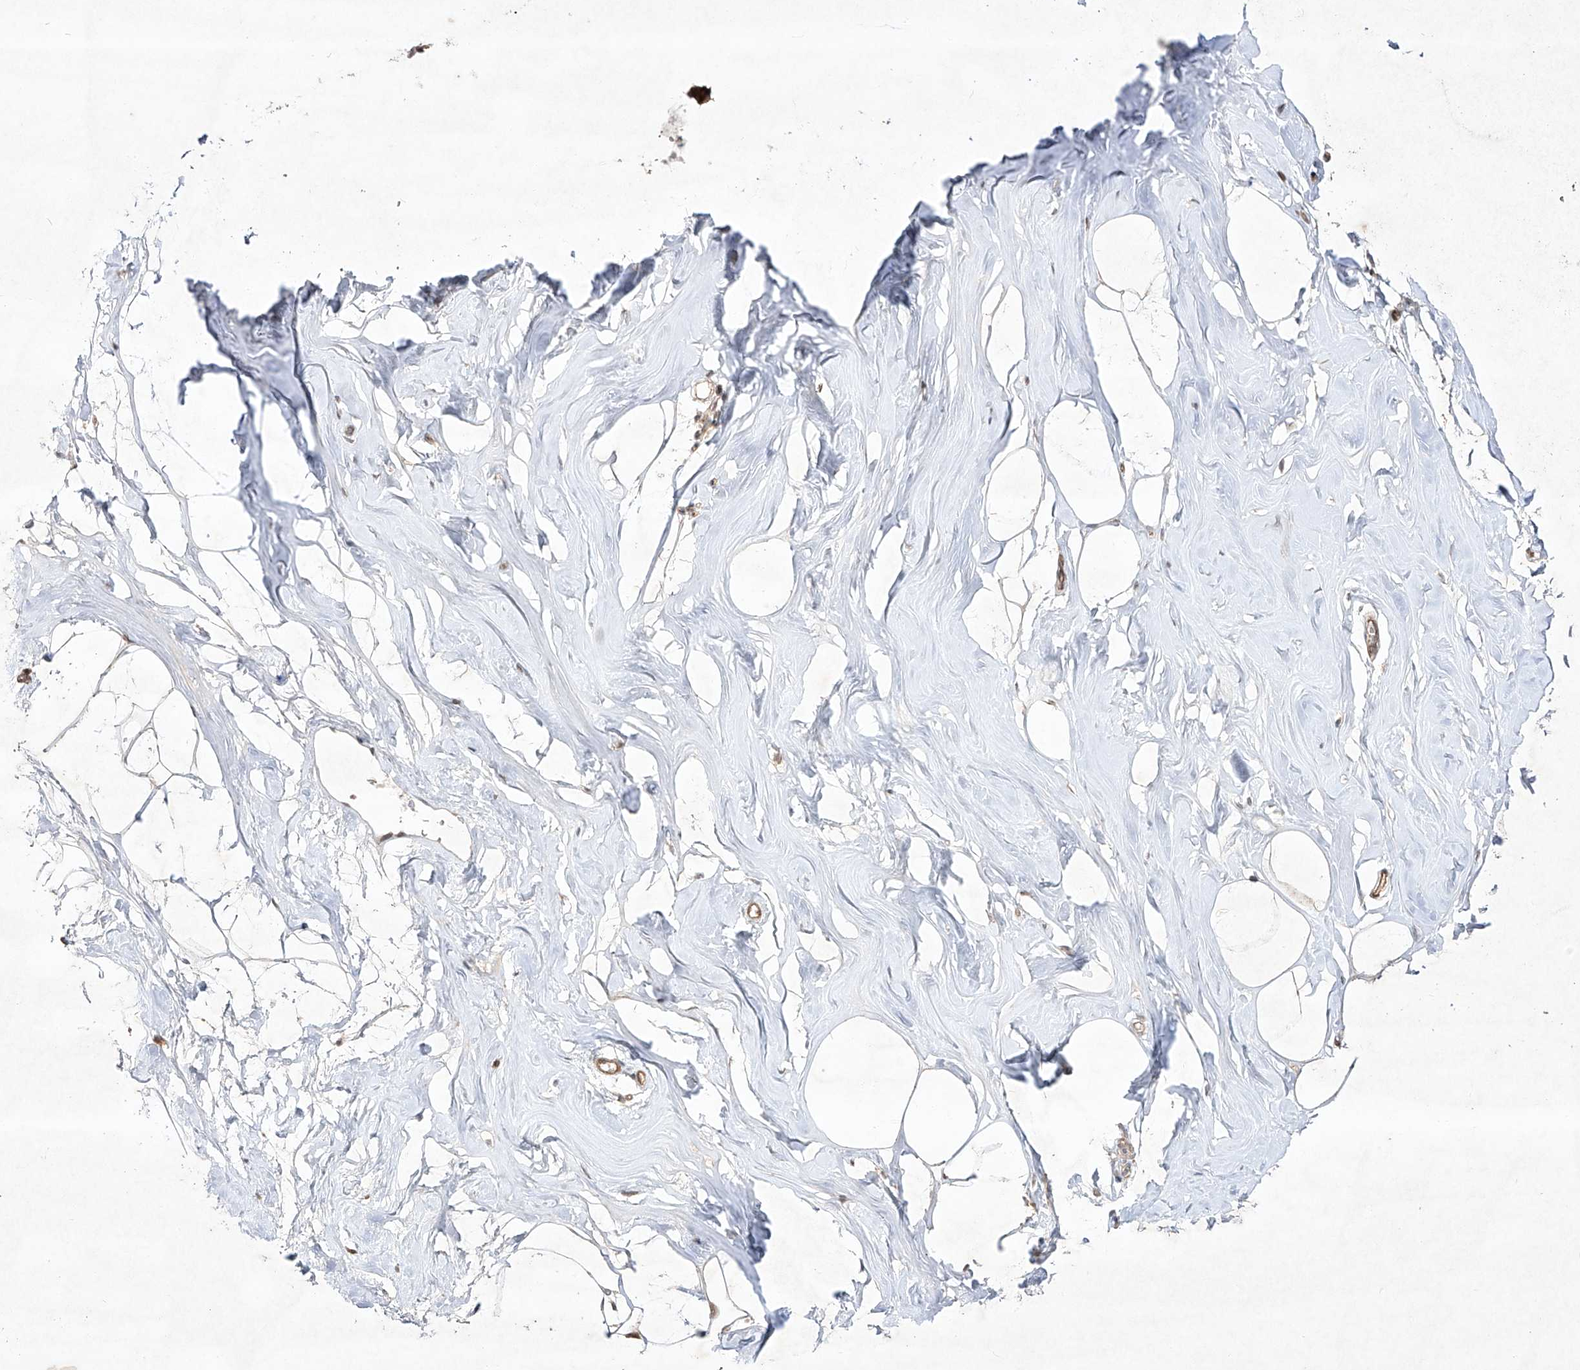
{"staining": {"intensity": "moderate", "quantity": "25%-75%", "location": "cytoplasmic/membranous"}, "tissue": "adipose tissue", "cell_type": "Adipocytes", "image_type": "normal", "snomed": [{"axis": "morphology", "description": "Normal tissue, NOS"}, {"axis": "morphology", "description": "Fibrosis, NOS"}, {"axis": "topography", "description": "Breast"}, {"axis": "topography", "description": "Adipose tissue"}], "caption": "Protein staining by immunohistochemistry (IHC) exhibits moderate cytoplasmic/membranous expression in about 25%-75% of adipocytes in unremarkable adipose tissue. The staining was performed using DAB (3,3'-diaminobenzidine) to visualize the protein expression in brown, while the nuclei were stained in blue with hematoxylin (Magnification: 20x).", "gene": "KDM1B", "patient": {"sex": "female", "age": 39}}